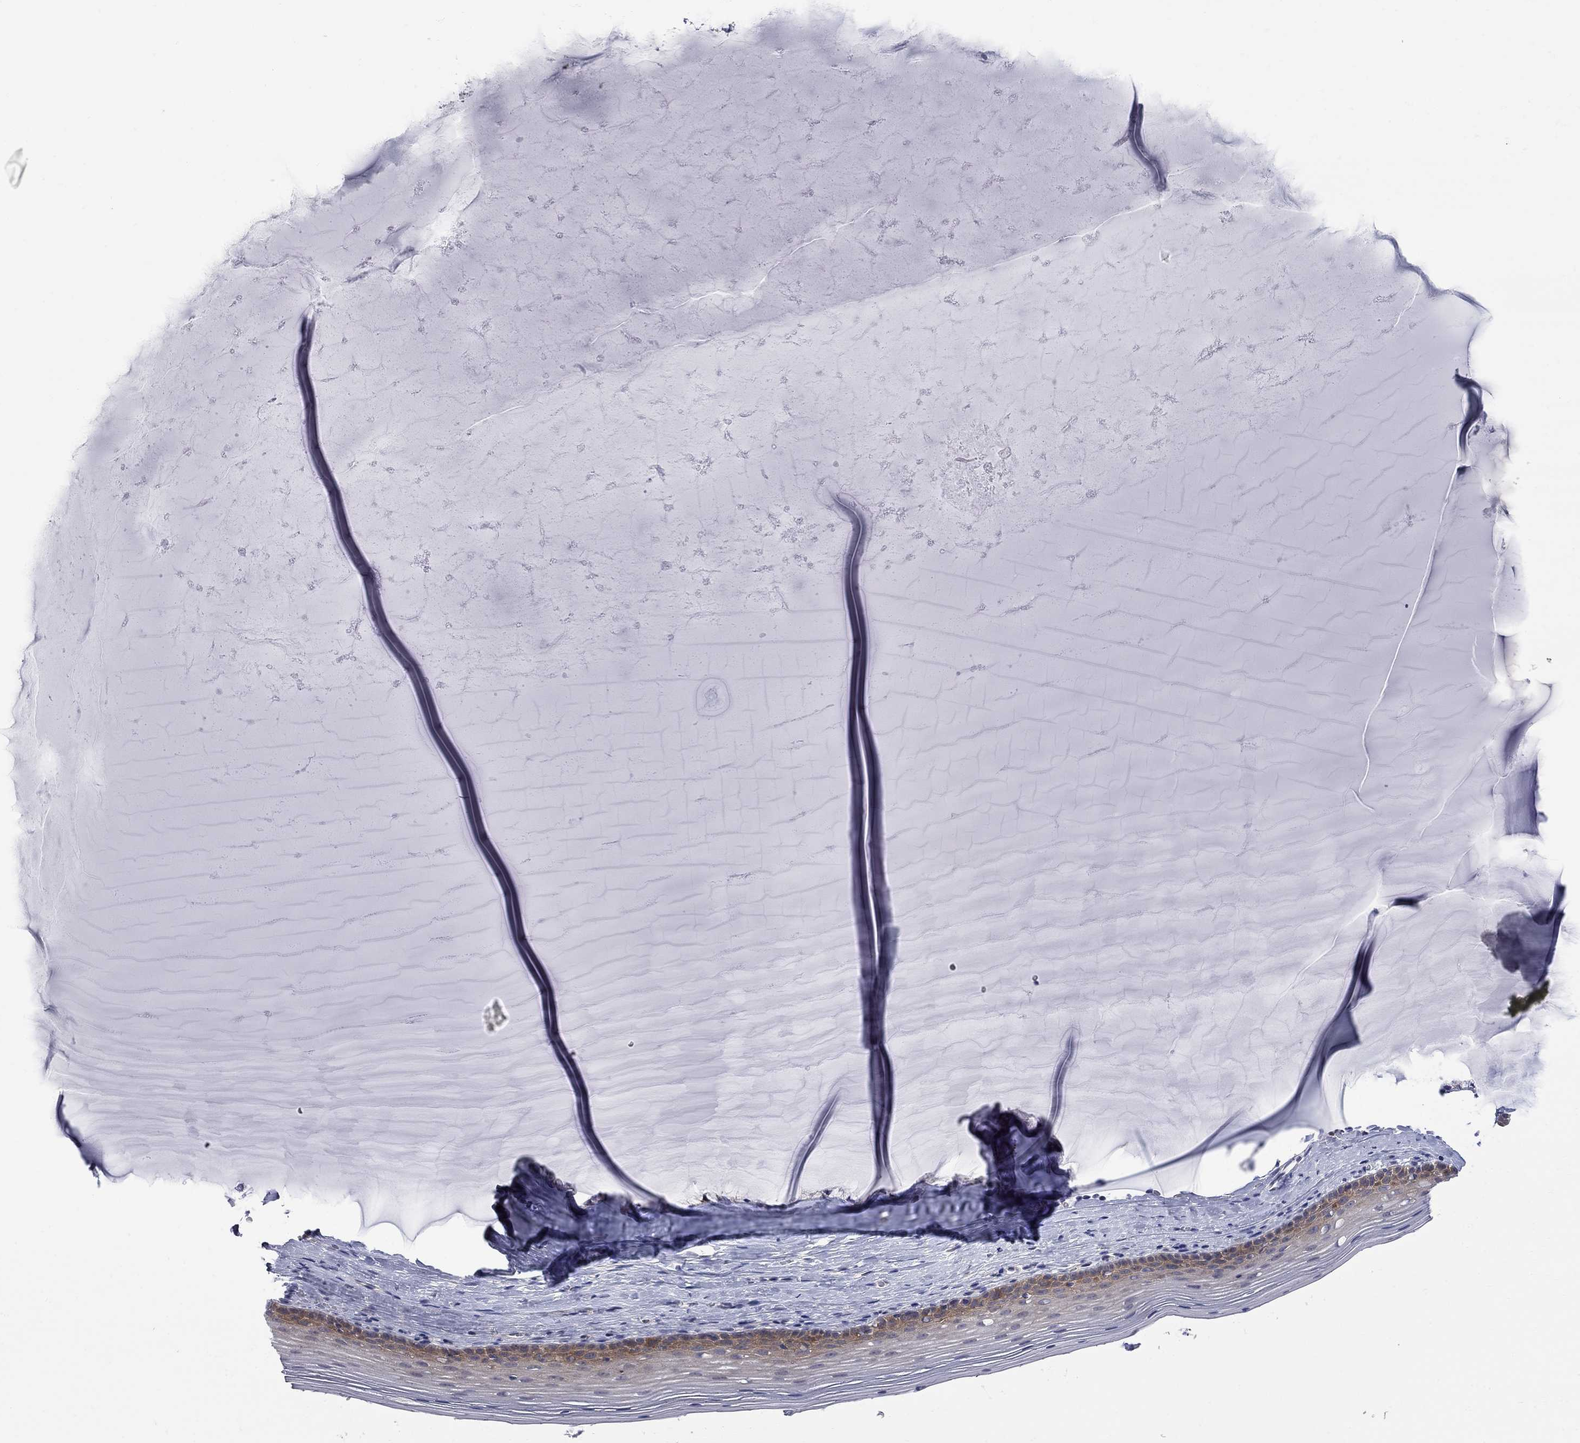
{"staining": {"intensity": "negative", "quantity": "none", "location": "none"}, "tissue": "cervix", "cell_type": "Glandular cells", "image_type": "normal", "snomed": [{"axis": "morphology", "description": "Normal tissue, NOS"}, {"axis": "topography", "description": "Cervix"}], "caption": "Image shows no protein staining in glandular cells of normal cervix.", "gene": "ENSG00000255639", "patient": {"sex": "female", "age": 40}}